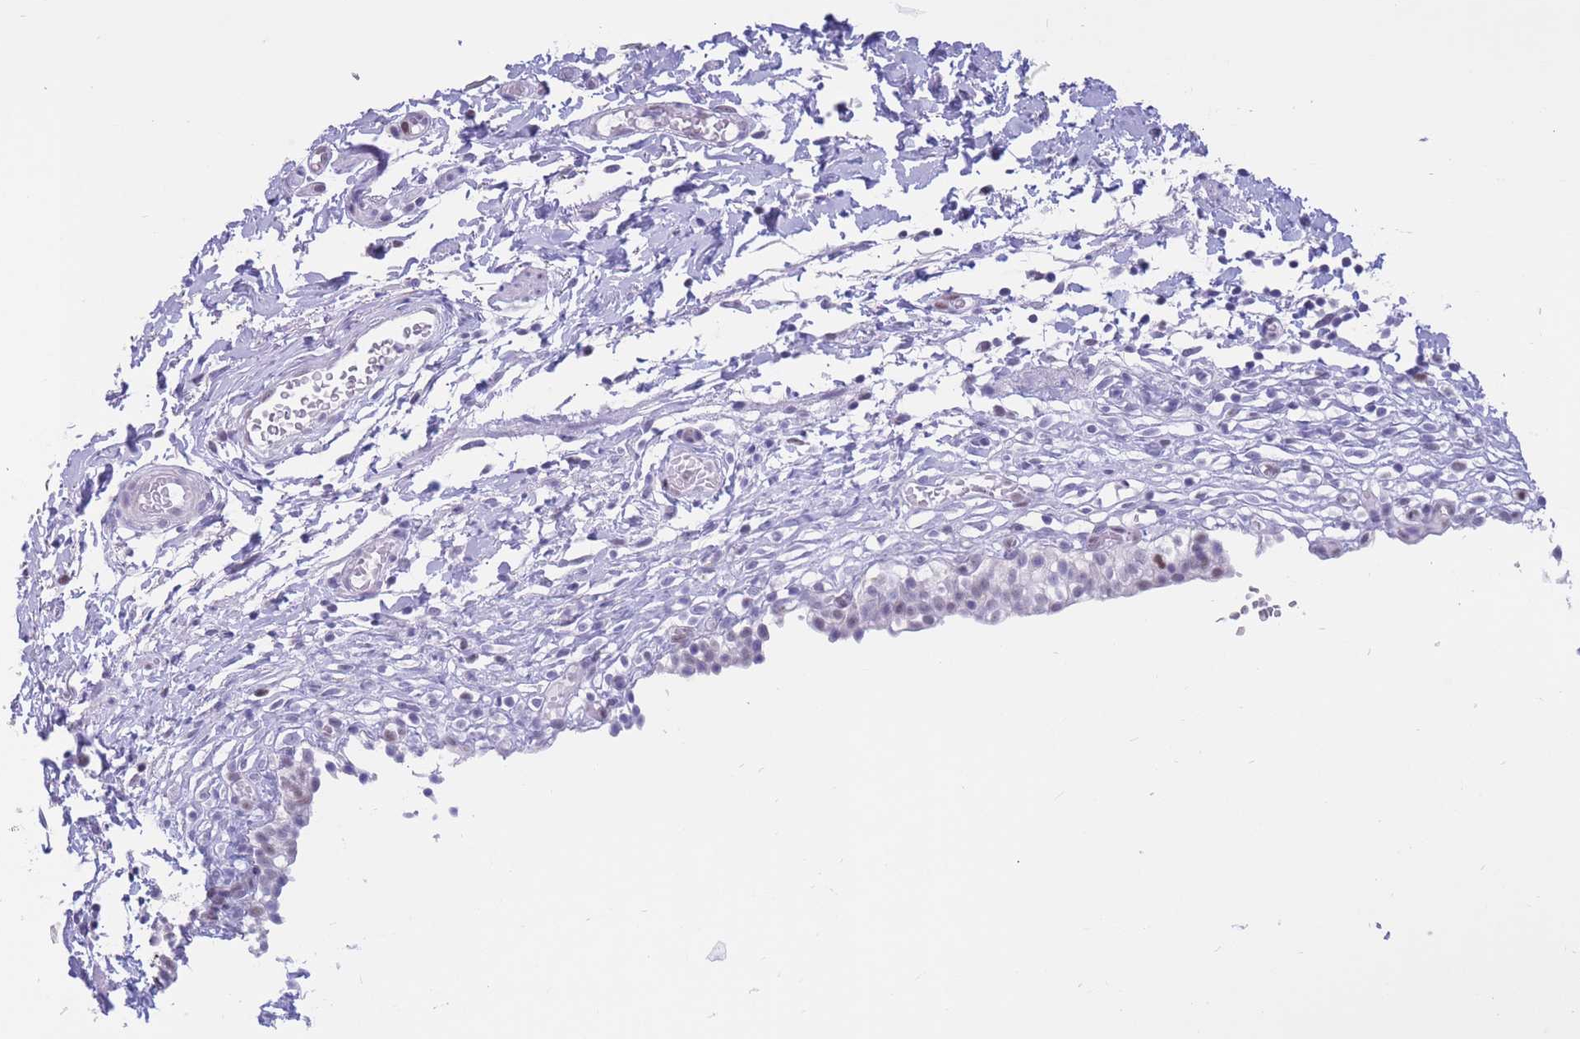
{"staining": {"intensity": "strong", "quantity": "<25%", "location": "nuclear"}, "tissue": "urinary bladder", "cell_type": "Urothelial cells", "image_type": "normal", "snomed": [{"axis": "morphology", "description": "Normal tissue, NOS"}, {"axis": "topography", "description": "Urinary bladder"}, {"axis": "topography", "description": "Peripheral nerve tissue"}], "caption": "Immunohistochemistry (IHC) (DAB (3,3'-diaminobenzidine)) staining of normal human urinary bladder exhibits strong nuclear protein positivity in about <25% of urothelial cells.", "gene": "NASP", "patient": {"sex": "male", "age": 55}}